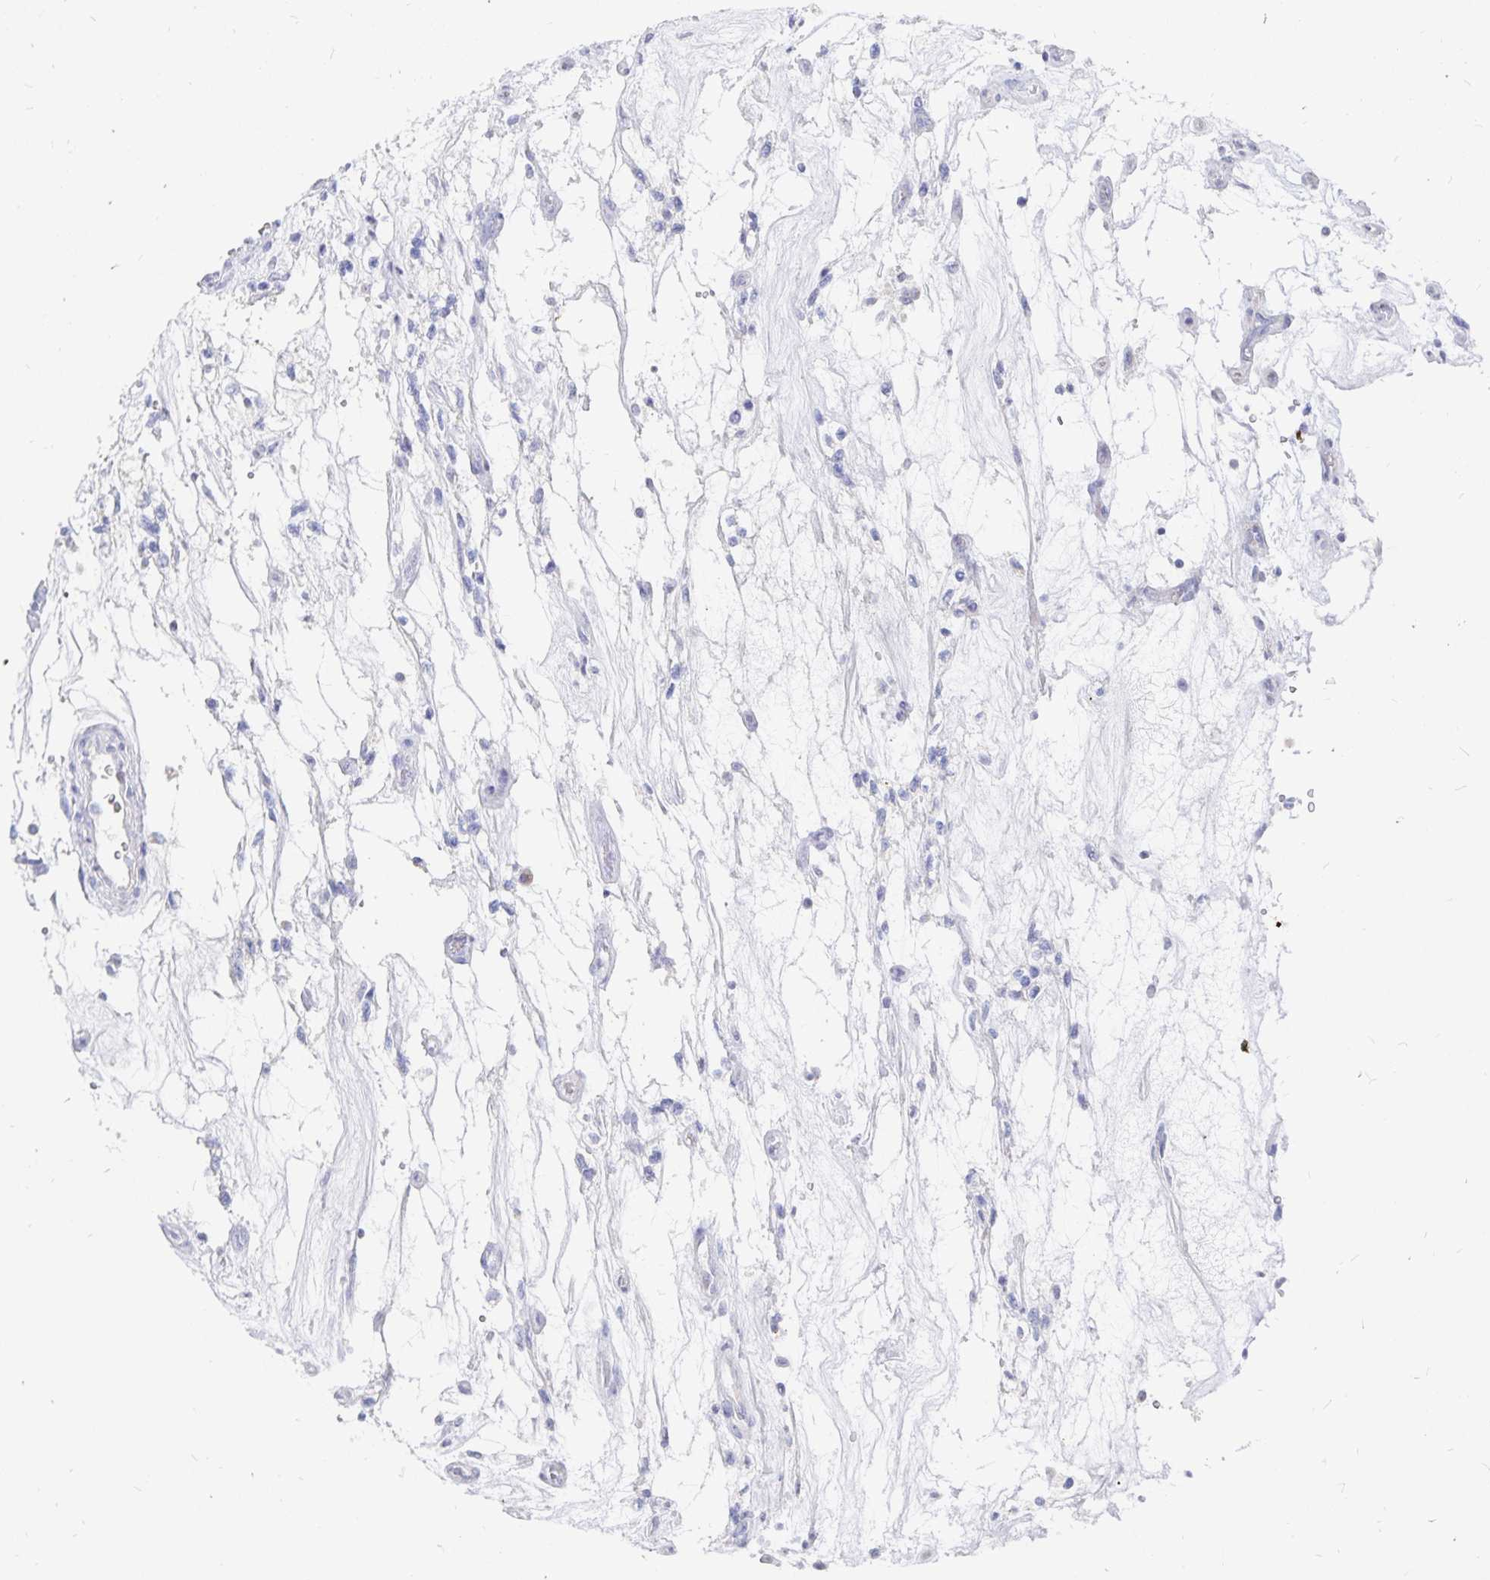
{"staining": {"intensity": "negative", "quantity": "none", "location": "none"}, "tissue": "renal cancer", "cell_type": "Tumor cells", "image_type": "cancer", "snomed": [{"axis": "morphology", "description": "Adenocarcinoma, NOS"}, {"axis": "topography", "description": "Kidney"}], "caption": "A high-resolution photomicrograph shows IHC staining of renal adenocarcinoma, which displays no significant positivity in tumor cells. The staining is performed using DAB brown chromogen with nuclei counter-stained in using hematoxylin.", "gene": "PKHD1", "patient": {"sex": "female", "age": 69}}